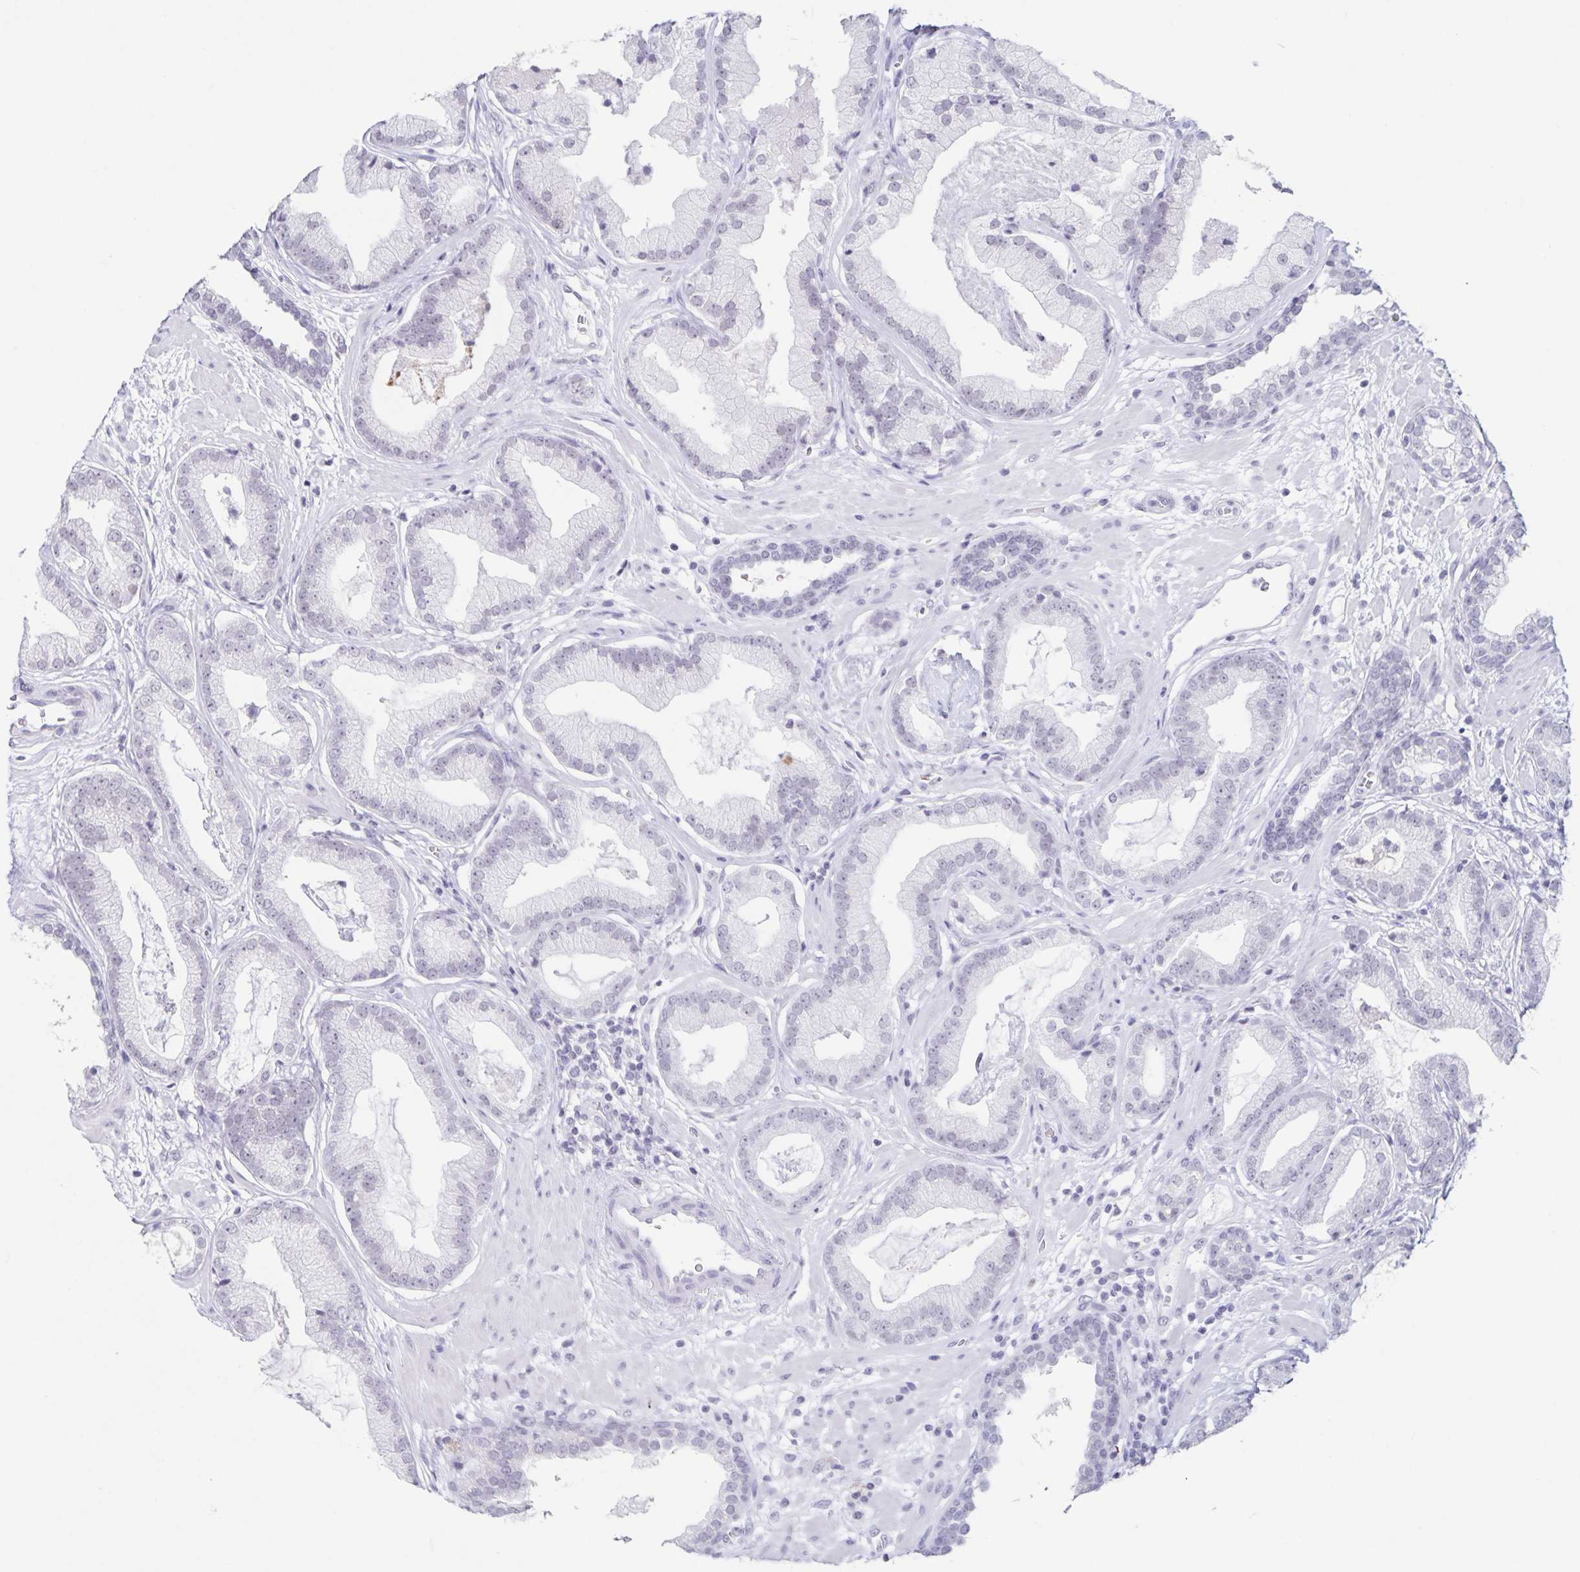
{"staining": {"intensity": "negative", "quantity": "none", "location": "none"}, "tissue": "prostate cancer", "cell_type": "Tumor cells", "image_type": "cancer", "snomed": [{"axis": "morphology", "description": "Adenocarcinoma, Low grade"}, {"axis": "topography", "description": "Prostate"}], "caption": "There is no significant staining in tumor cells of prostate low-grade adenocarcinoma.", "gene": "LCE6A", "patient": {"sex": "male", "age": 62}}